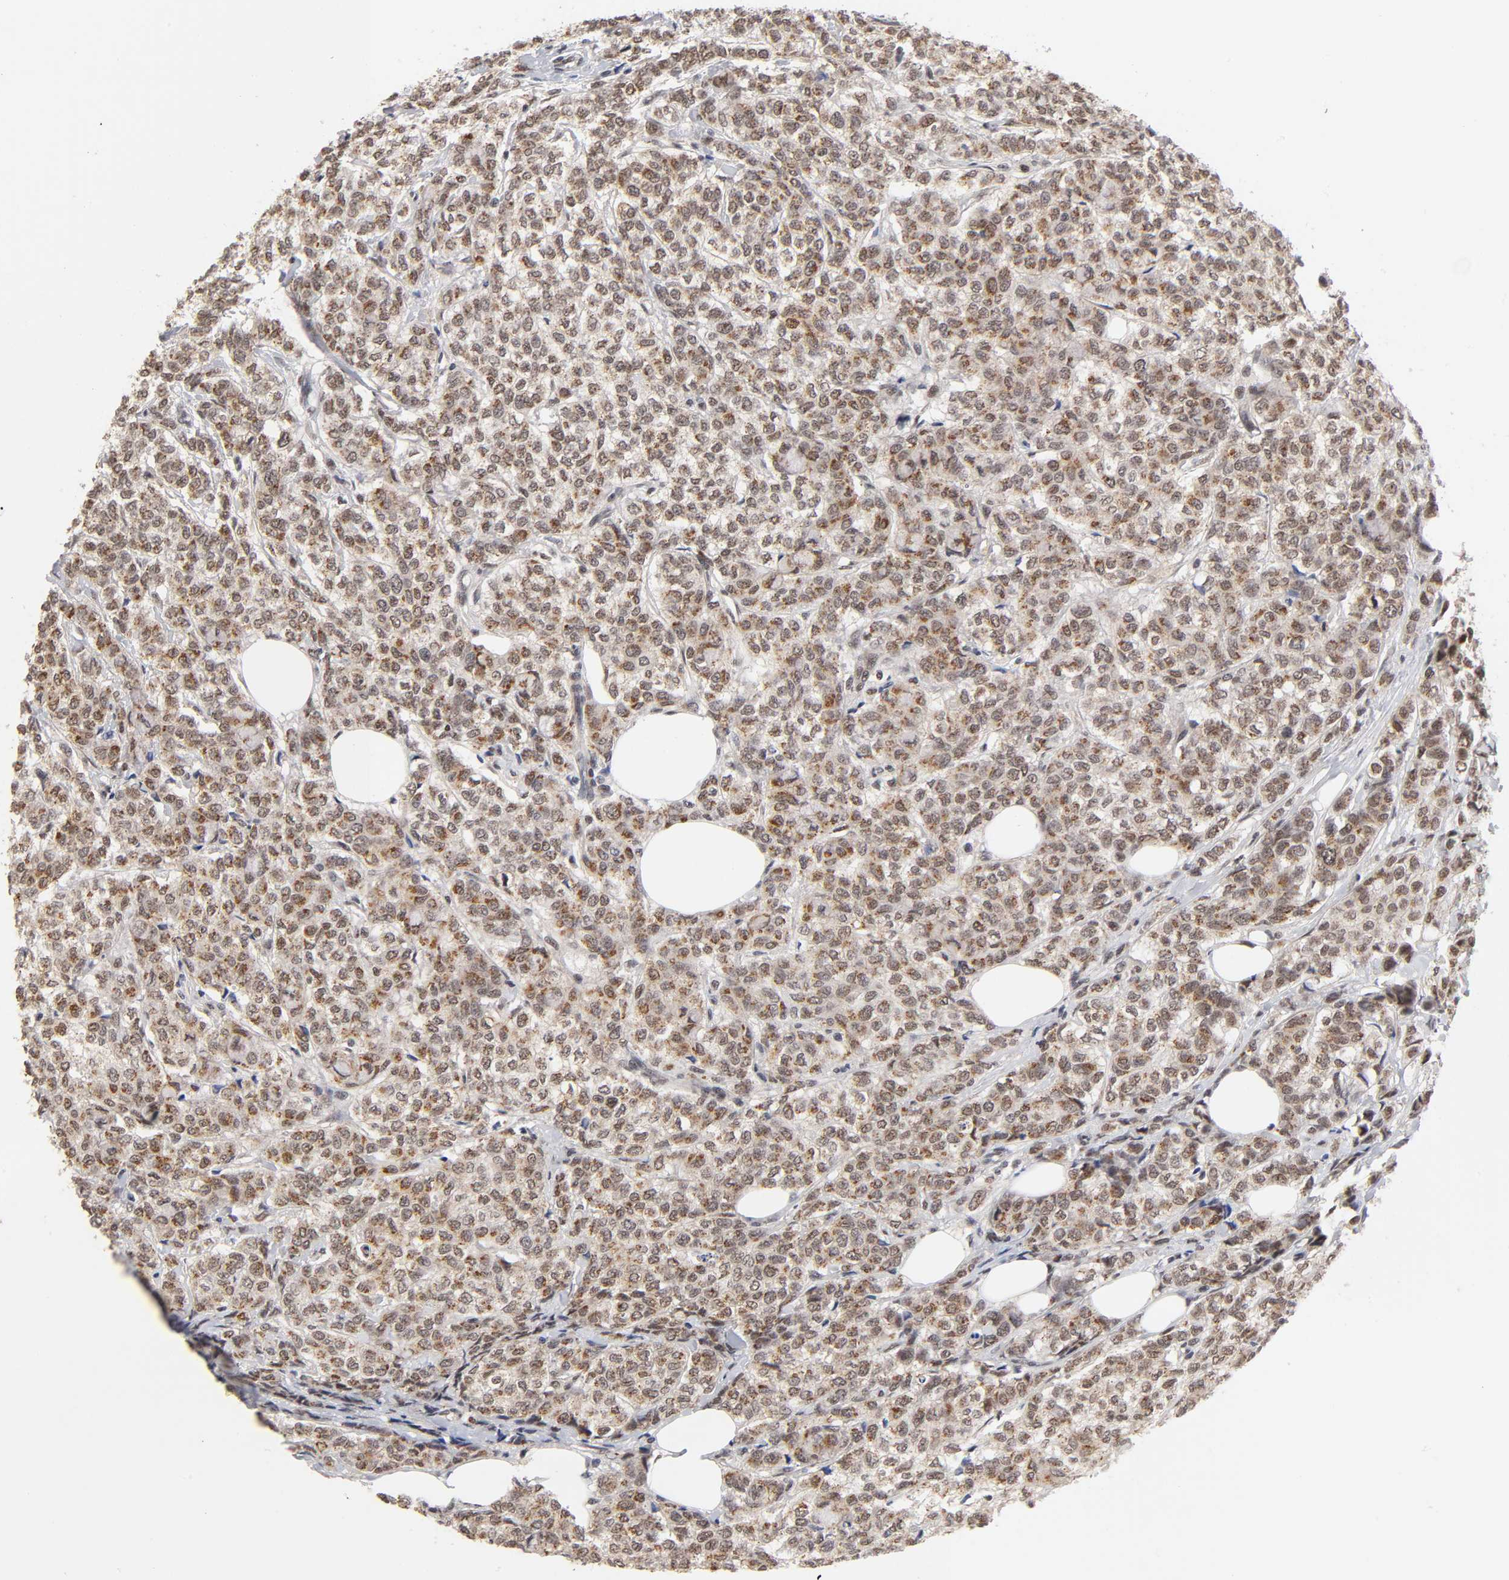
{"staining": {"intensity": "moderate", "quantity": ">75%", "location": "cytoplasmic/membranous,nuclear"}, "tissue": "breast cancer", "cell_type": "Tumor cells", "image_type": "cancer", "snomed": [{"axis": "morphology", "description": "Lobular carcinoma"}, {"axis": "topography", "description": "Breast"}], "caption": "Protein staining exhibits moderate cytoplasmic/membranous and nuclear staining in about >75% of tumor cells in breast lobular carcinoma.", "gene": "EP300", "patient": {"sex": "female", "age": 60}}